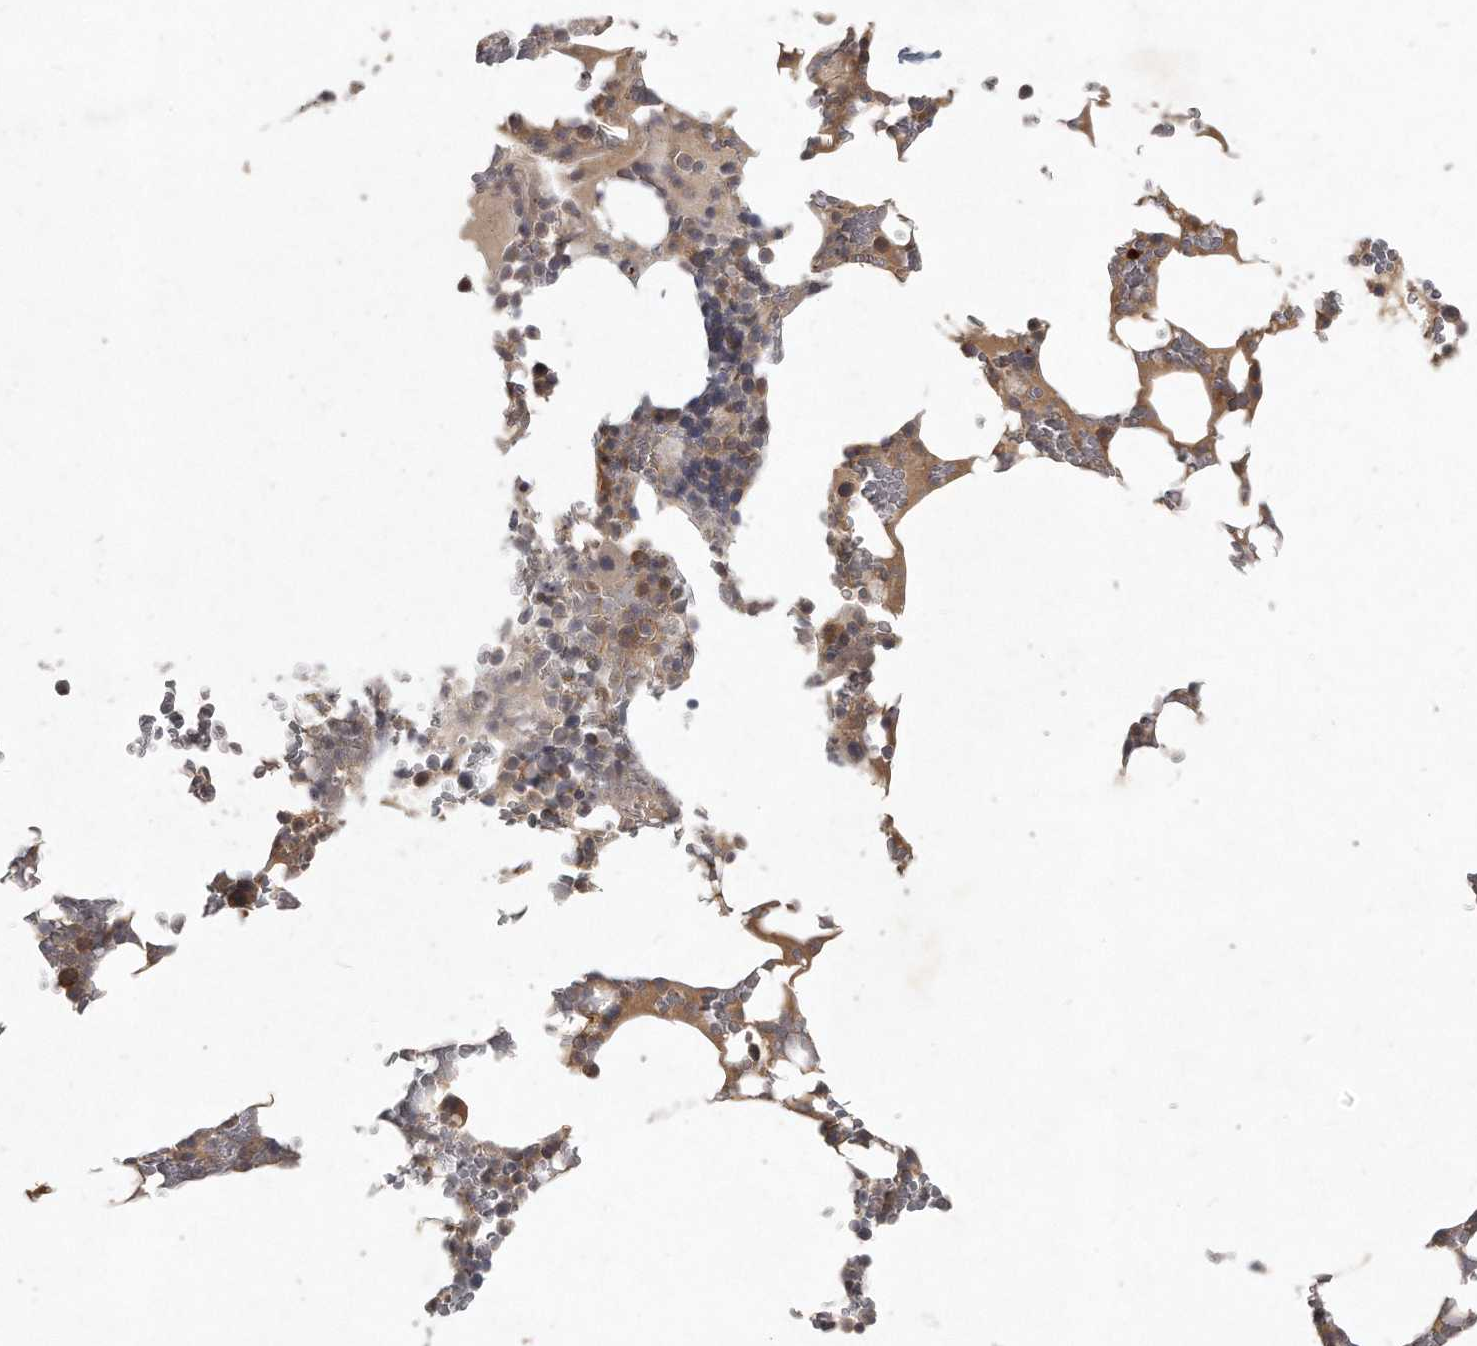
{"staining": {"intensity": "moderate", "quantity": "25%-75%", "location": "cytoplasmic/membranous"}, "tissue": "bone marrow", "cell_type": "Hematopoietic cells", "image_type": "normal", "snomed": [{"axis": "morphology", "description": "Normal tissue, NOS"}, {"axis": "topography", "description": "Bone marrow"}], "caption": "Brown immunohistochemical staining in benign human bone marrow shows moderate cytoplasmic/membranous expression in approximately 25%-75% of hematopoietic cells.", "gene": "LGALS8", "patient": {"sex": "male", "age": 58}}